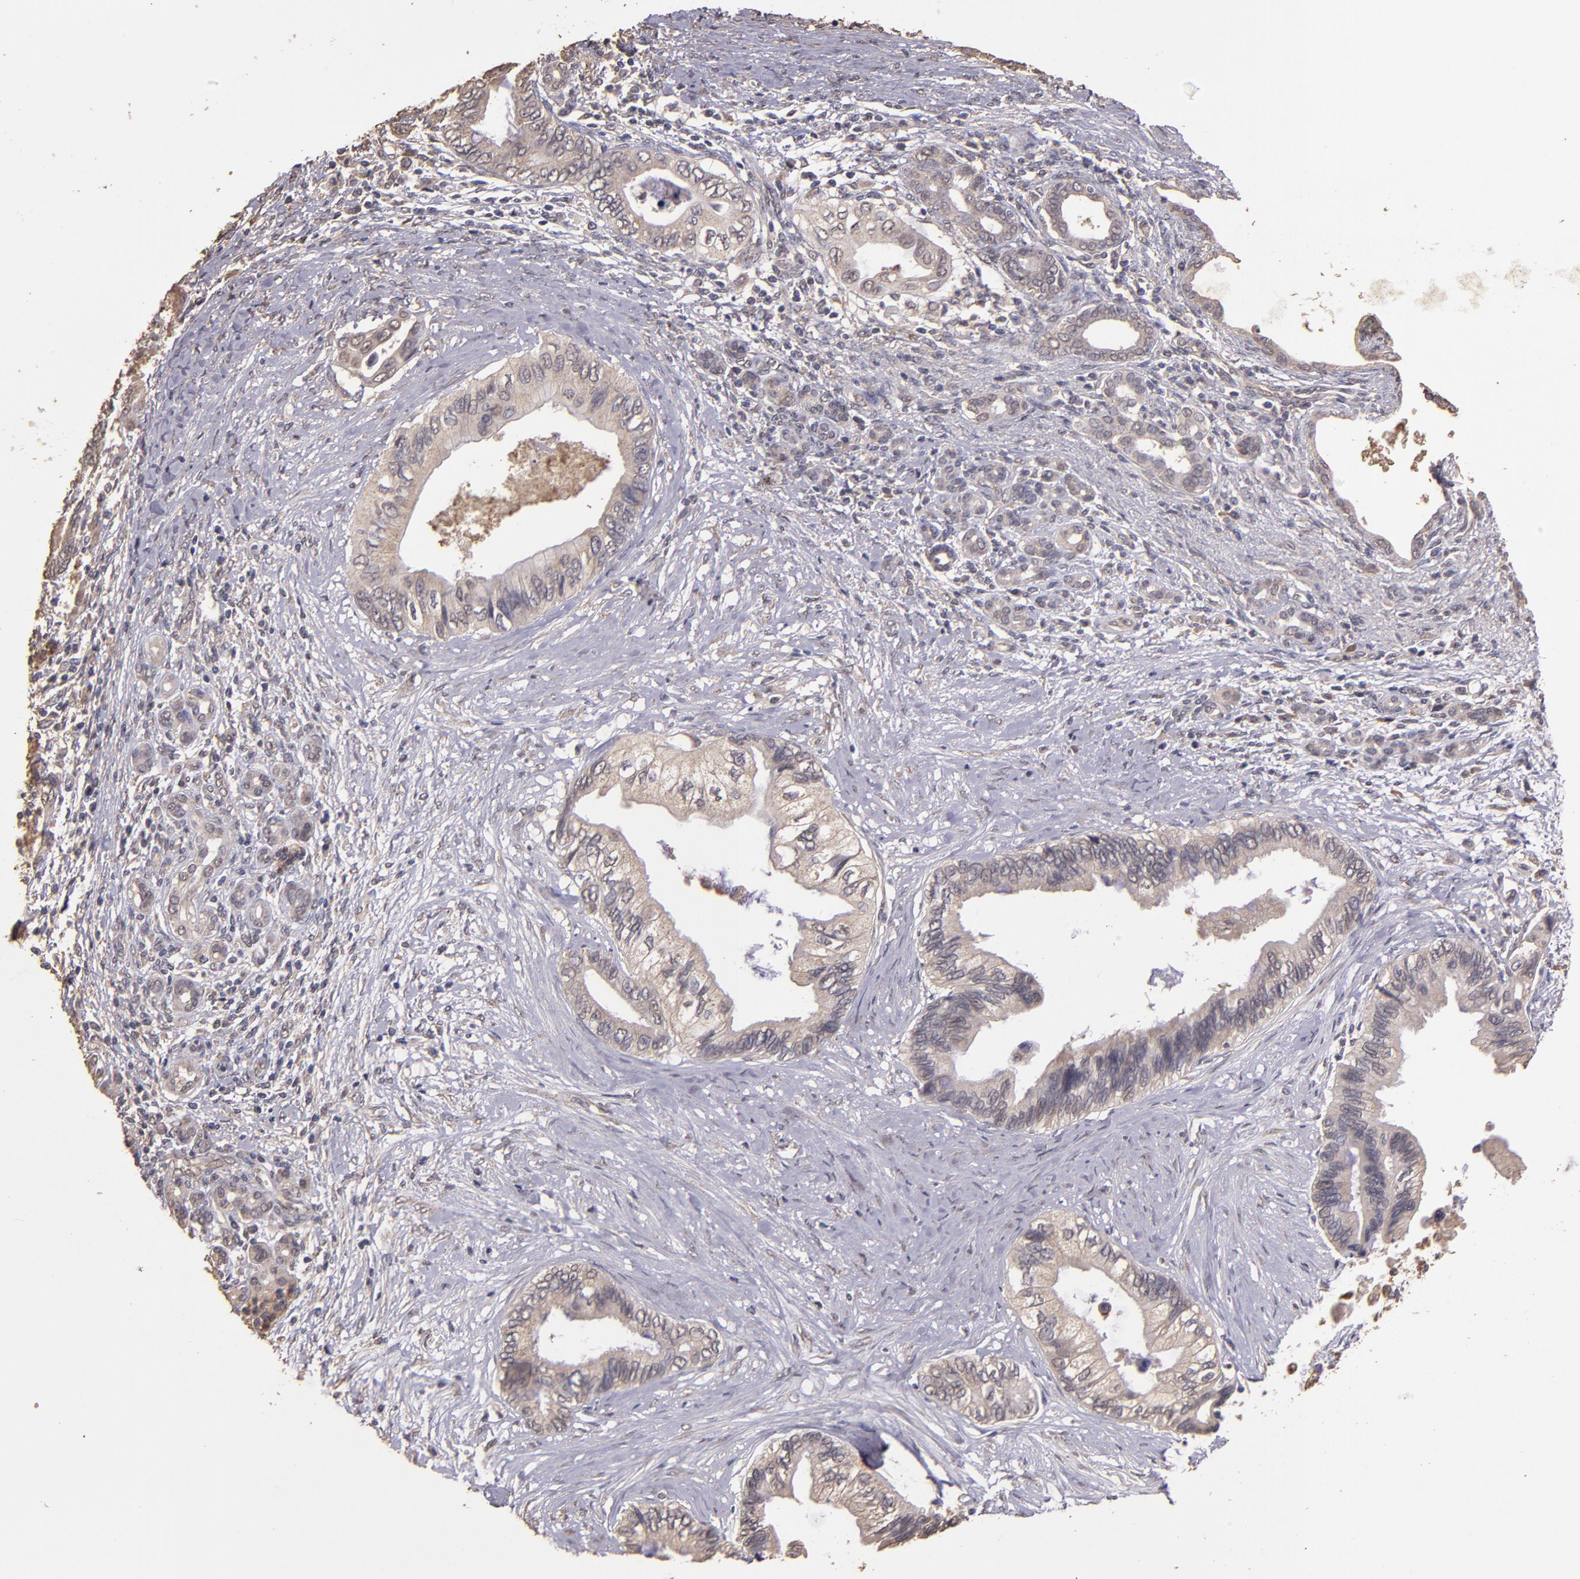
{"staining": {"intensity": "weak", "quantity": ">75%", "location": "cytoplasmic/membranous"}, "tissue": "pancreatic cancer", "cell_type": "Tumor cells", "image_type": "cancer", "snomed": [{"axis": "morphology", "description": "Adenocarcinoma, NOS"}, {"axis": "topography", "description": "Pancreas"}], "caption": "Human adenocarcinoma (pancreatic) stained for a protein (brown) shows weak cytoplasmic/membranous positive expression in about >75% of tumor cells.", "gene": "HECTD1", "patient": {"sex": "female", "age": 66}}